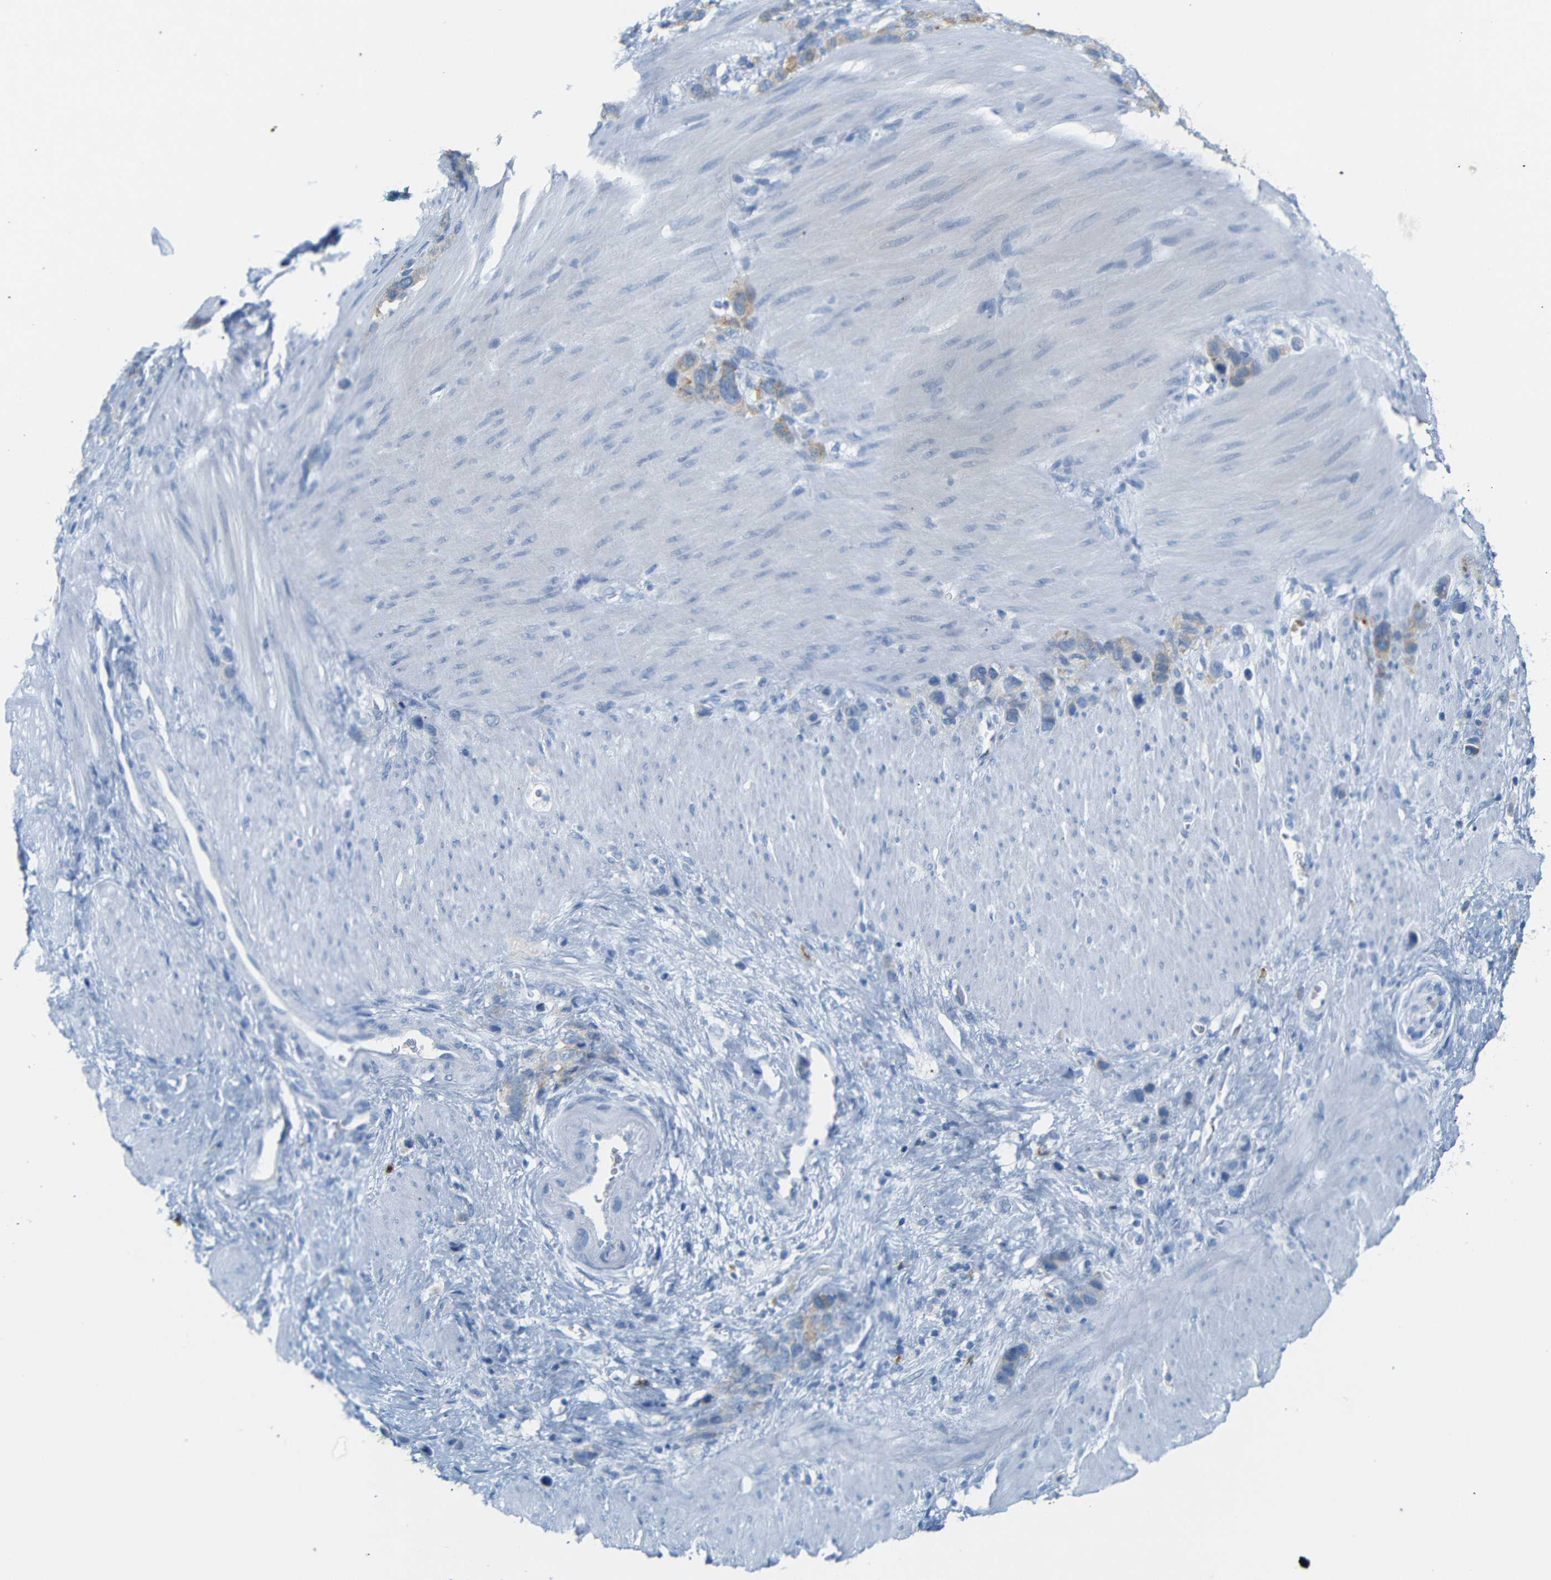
{"staining": {"intensity": "weak", "quantity": "<25%", "location": "cytoplasmic/membranous"}, "tissue": "stomach cancer", "cell_type": "Tumor cells", "image_type": "cancer", "snomed": [{"axis": "morphology", "description": "Adenocarcinoma, NOS"}, {"axis": "morphology", "description": "Adenocarcinoma, High grade"}, {"axis": "topography", "description": "Stomach, upper"}, {"axis": "topography", "description": "Stomach, lower"}], "caption": "A histopathology image of human adenocarcinoma (high-grade) (stomach) is negative for staining in tumor cells. The staining was performed using DAB (3,3'-diaminobenzidine) to visualize the protein expression in brown, while the nuclei were stained in blue with hematoxylin (Magnification: 20x).", "gene": "FCRL1", "patient": {"sex": "female", "age": 65}}